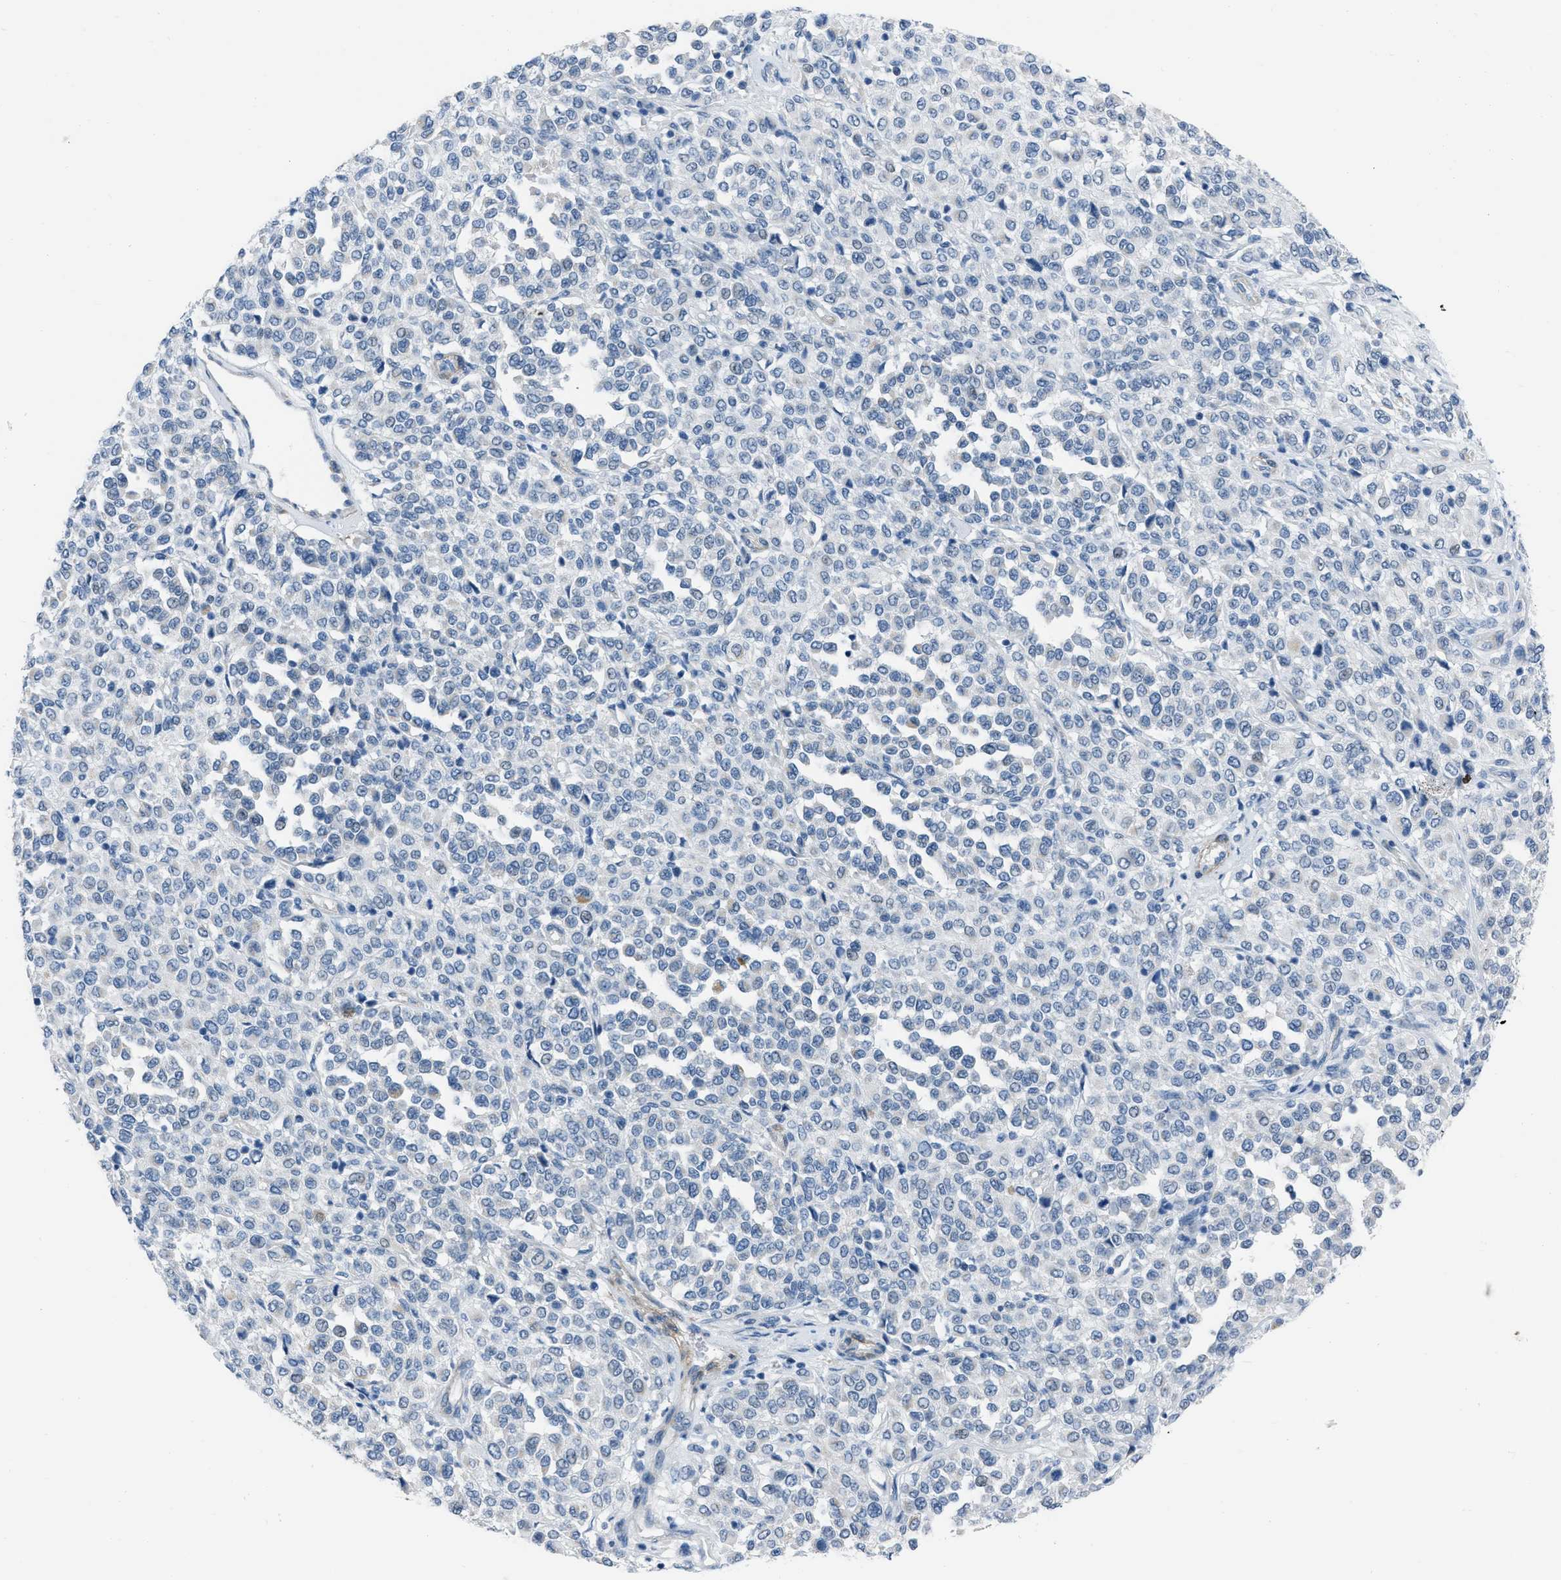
{"staining": {"intensity": "negative", "quantity": "none", "location": "none"}, "tissue": "melanoma", "cell_type": "Tumor cells", "image_type": "cancer", "snomed": [{"axis": "morphology", "description": "Malignant melanoma, Metastatic site"}, {"axis": "topography", "description": "Pancreas"}], "caption": "Tumor cells are negative for brown protein staining in melanoma.", "gene": "SPATC1L", "patient": {"sex": "female", "age": 30}}